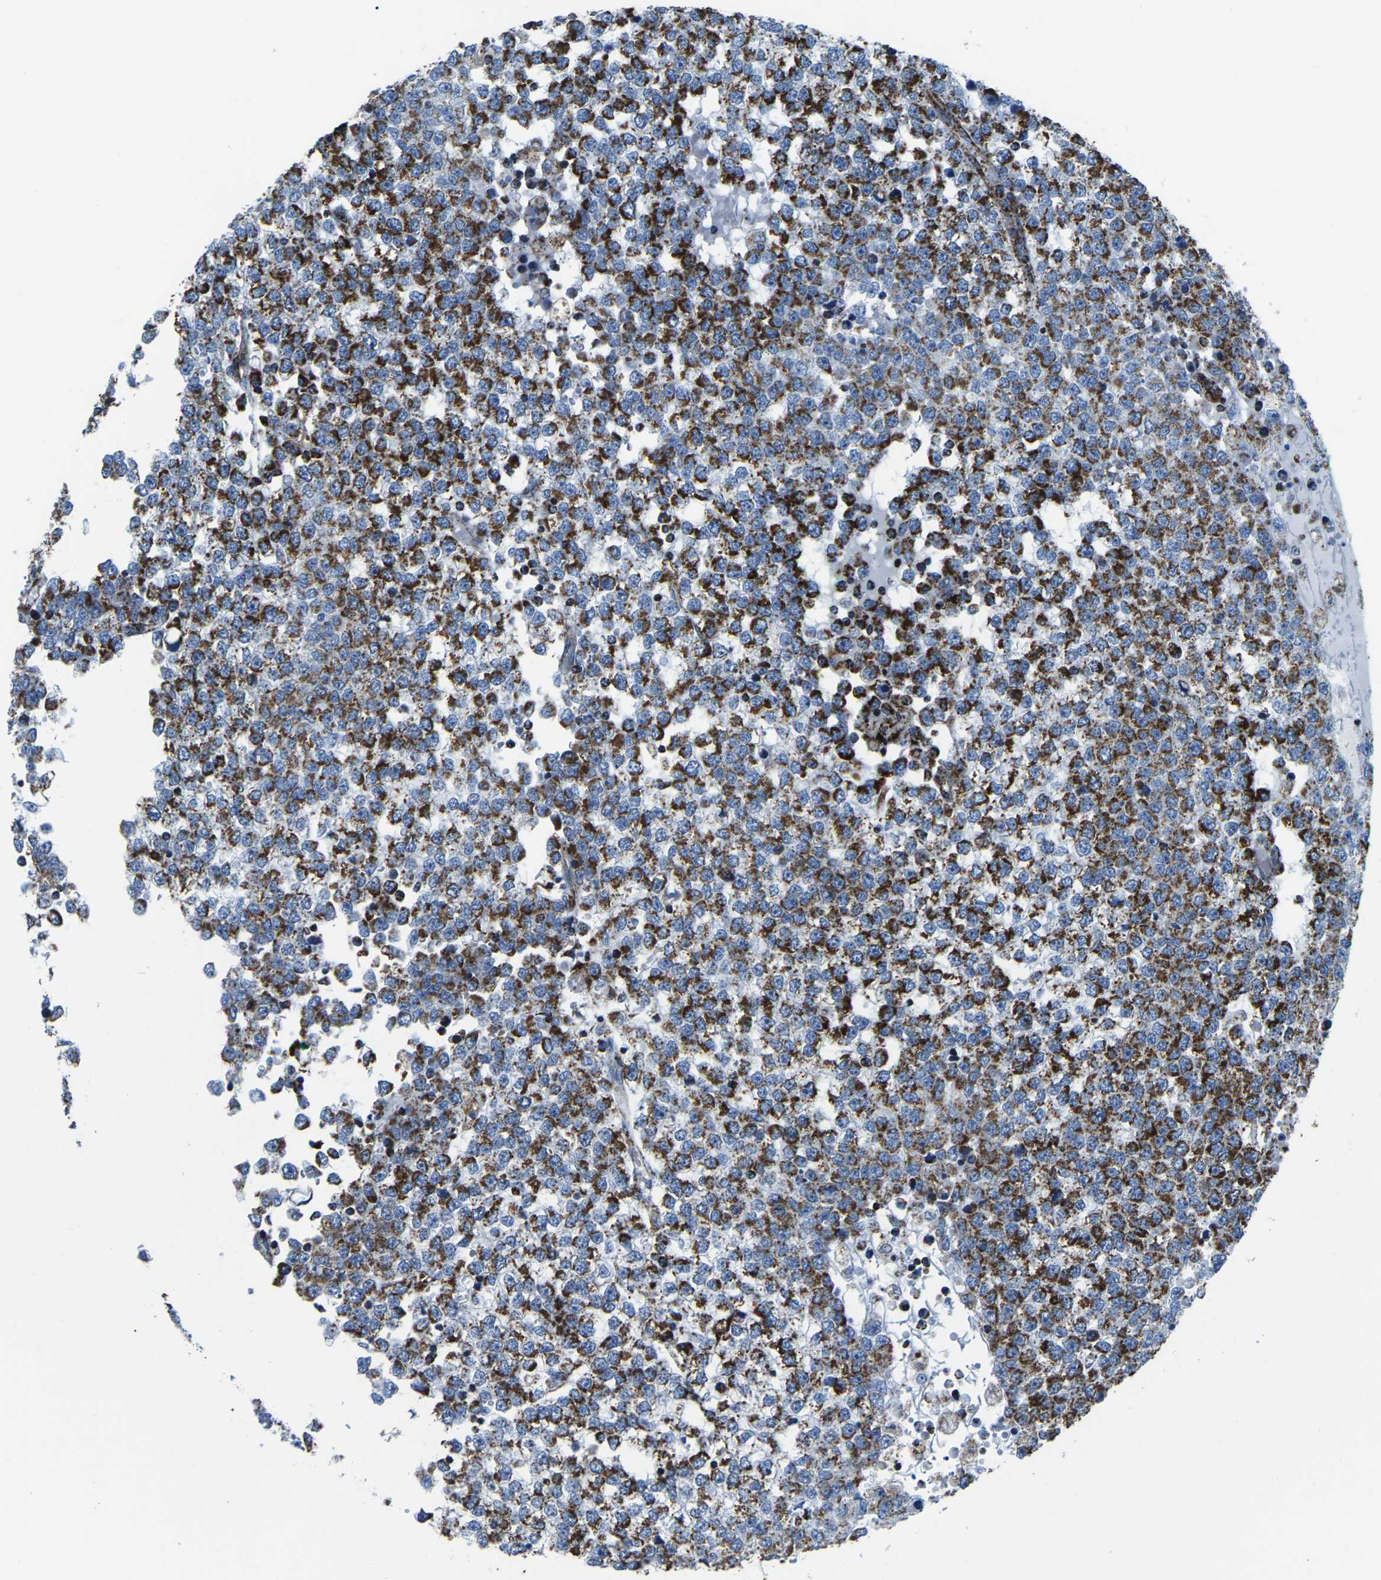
{"staining": {"intensity": "strong", "quantity": "25%-75%", "location": "cytoplasmic/membranous"}, "tissue": "testis cancer", "cell_type": "Tumor cells", "image_type": "cancer", "snomed": [{"axis": "morphology", "description": "Seminoma, NOS"}, {"axis": "topography", "description": "Testis"}], "caption": "Immunohistochemical staining of human testis seminoma demonstrates high levels of strong cytoplasmic/membranous staining in about 25%-75% of tumor cells. (DAB (3,3'-diaminobenzidine) = brown stain, brightfield microscopy at high magnification).", "gene": "MT-CO2", "patient": {"sex": "male", "age": 65}}